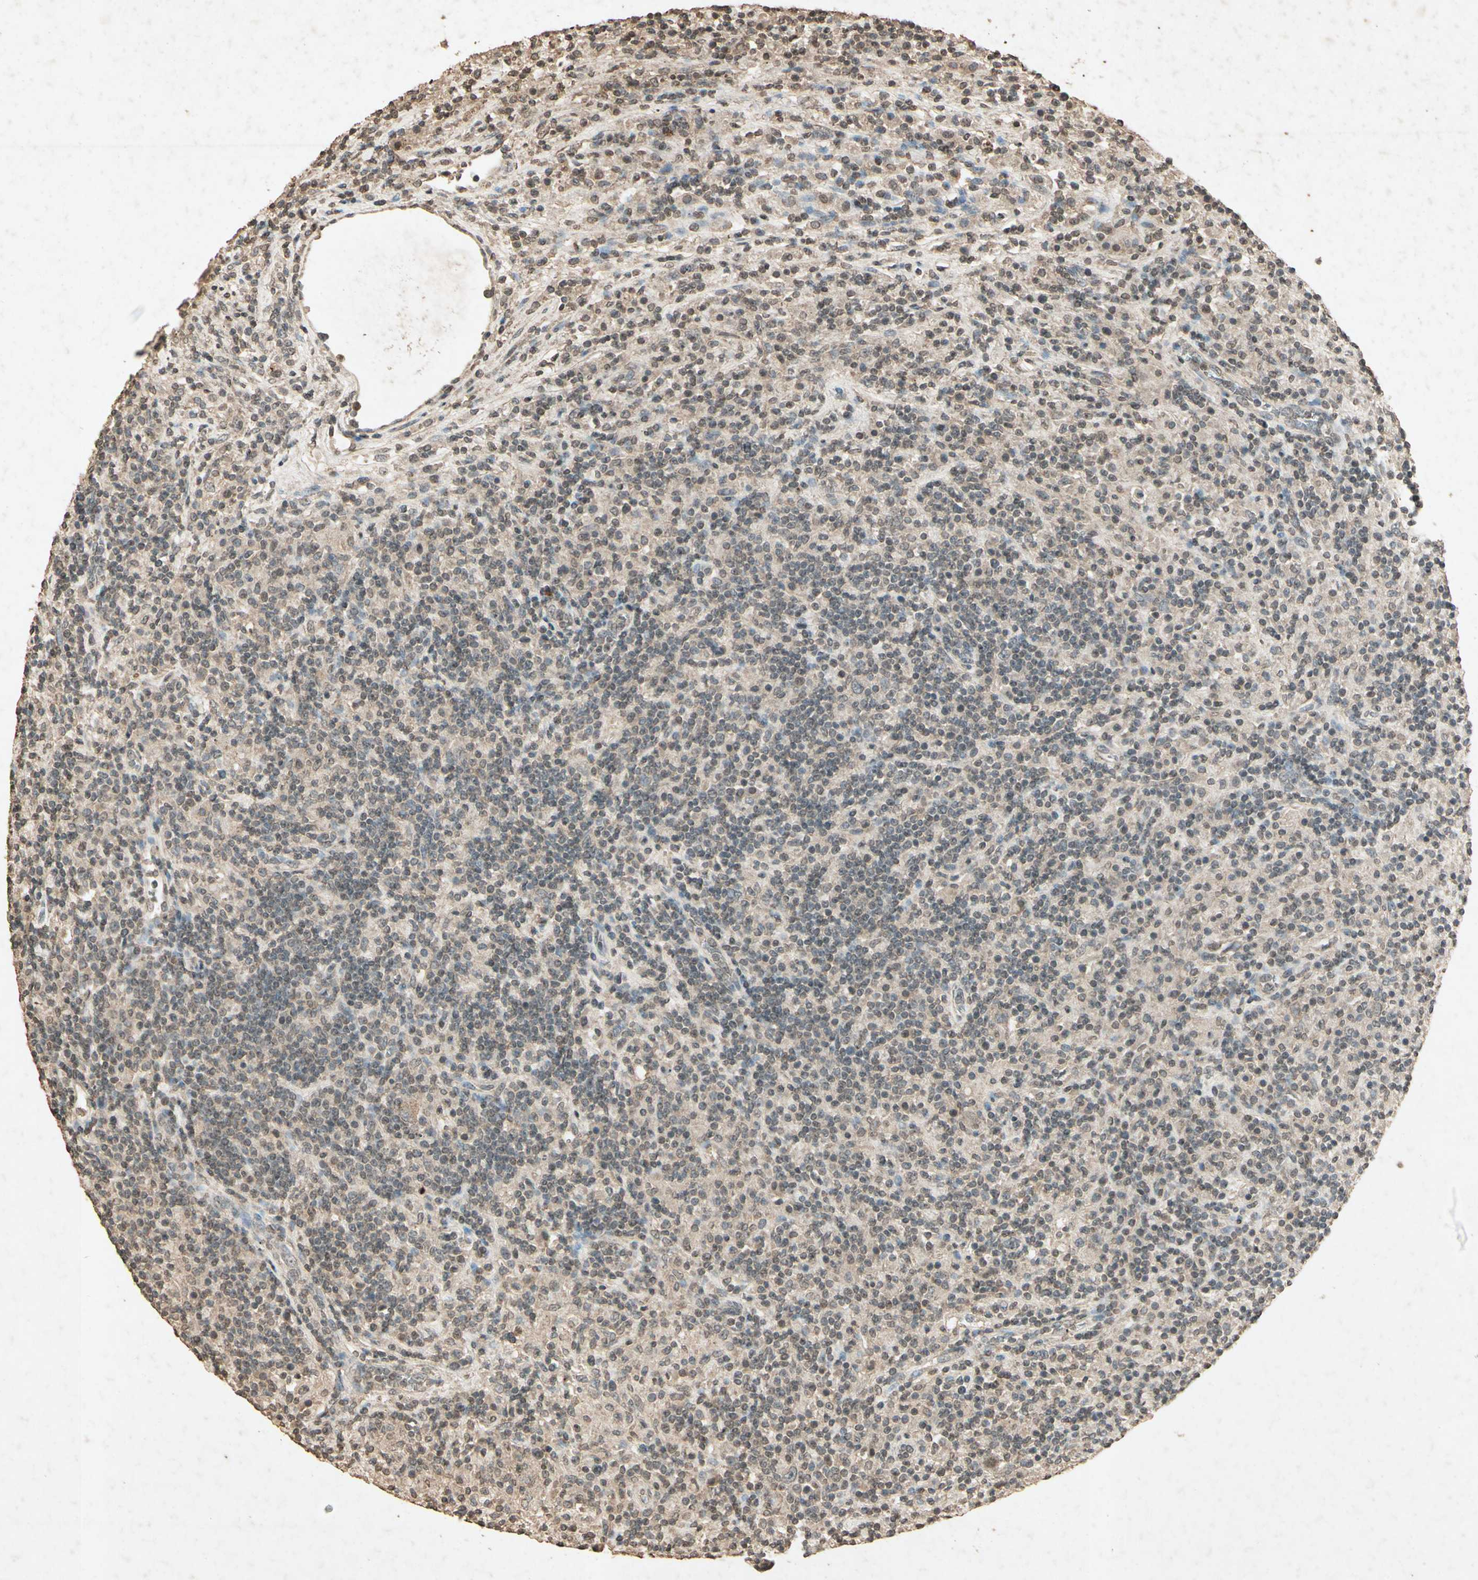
{"staining": {"intensity": "negative", "quantity": "none", "location": "none"}, "tissue": "lymphoma", "cell_type": "Tumor cells", "image_type": "cancer", "snomed": [{"axis": "morphology", "description": "Hodgkin's disease, NOS"}, {"axis": "topography", "description": "Lymph node"}], "caption": "IHC histopathology image of neoplastic tissue: lymphoma stained with DAB shows no significant protein staining in tumor cells. (DAB (3,3'-diaminobenzidine) IHC with hematoxylin counter stain).", "gene": "GC", "patient": {"sex": "male", "age": 70}}